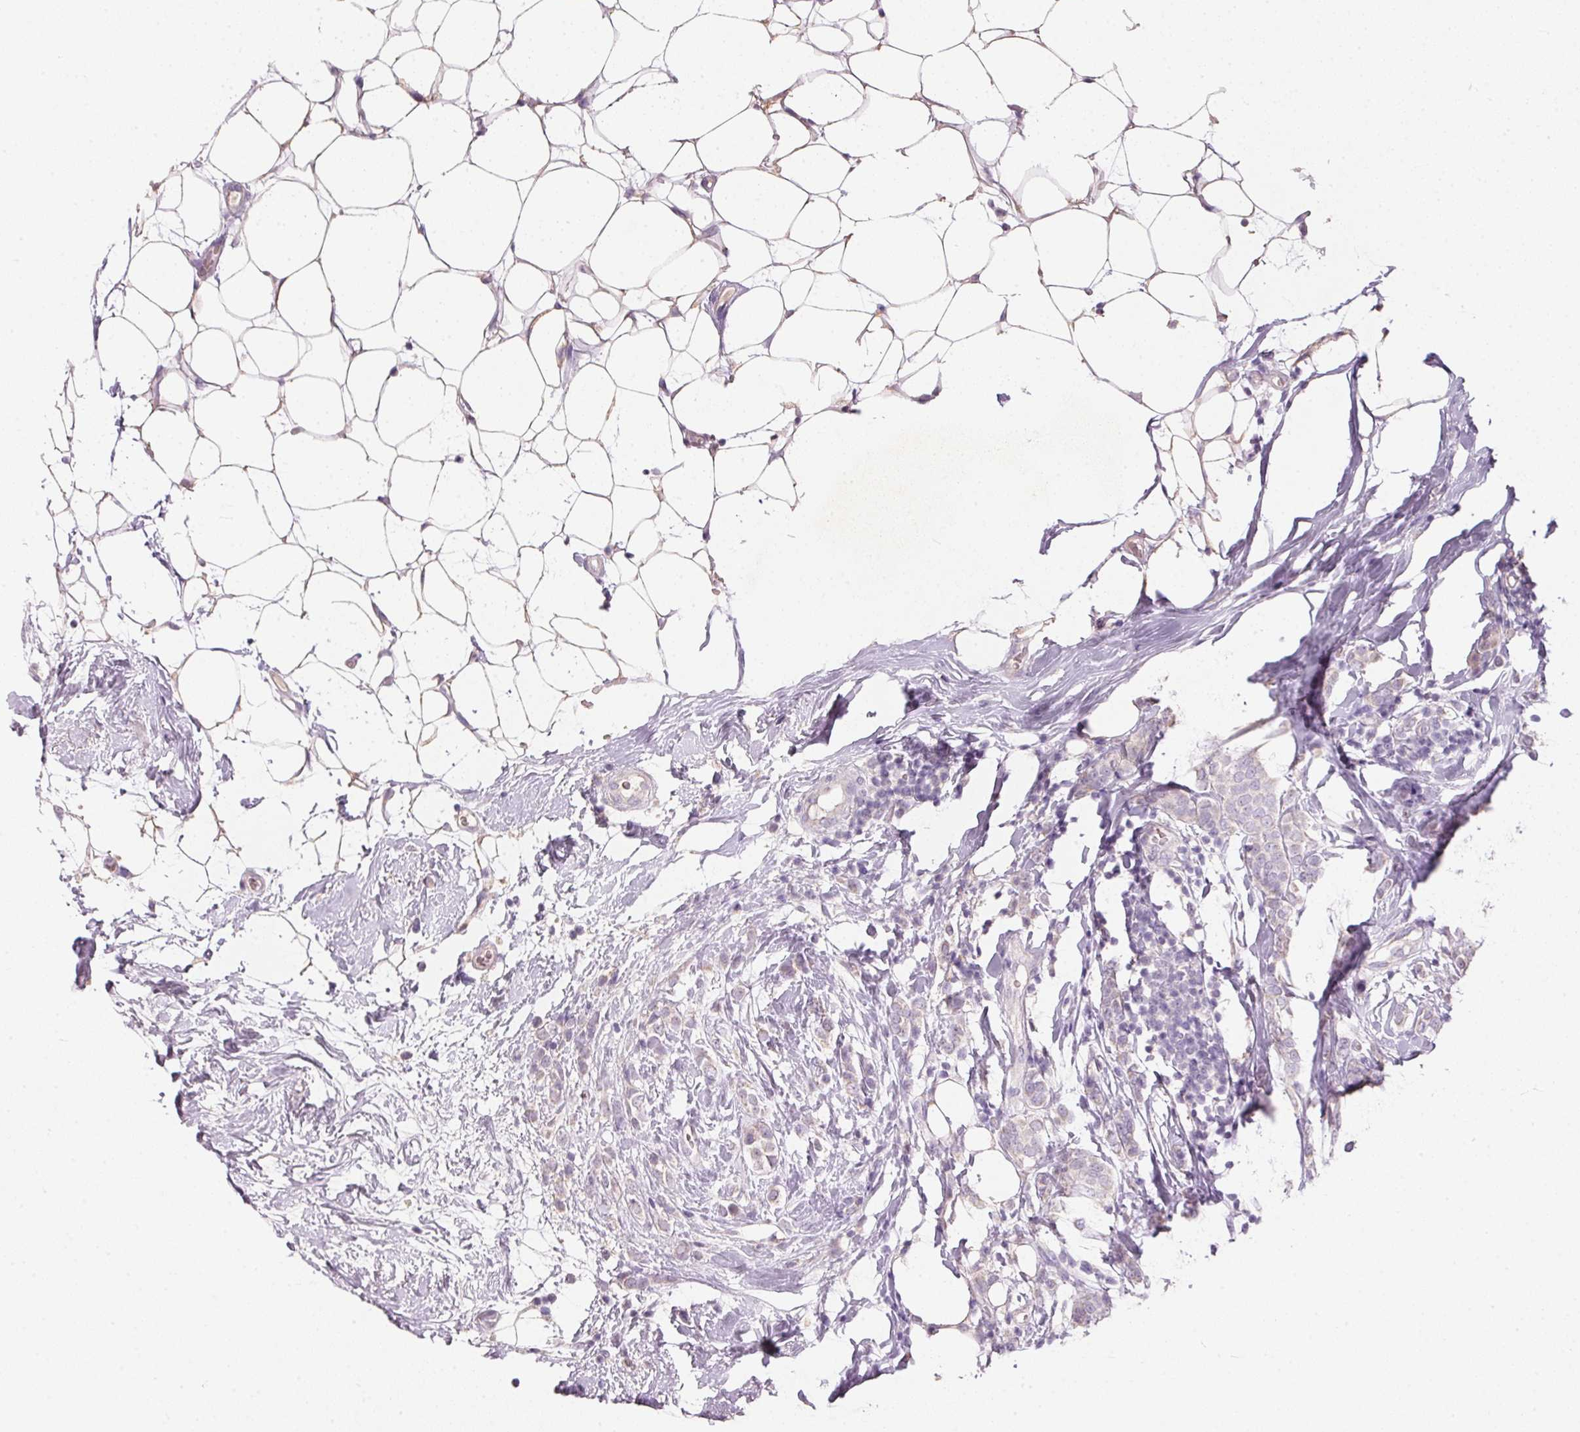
{"staining": {"intensity": "negative", "quantity": "none", "location": "none"}, "tissue": "breast cancer", "cell_type": "Tumor cells", "image_type": "cancer", "snomed": [{"axis": "morphology", "description": "Lobular carcinoma"}, {"axis": "topography", "description": "Breast"}], "caption": "This is a histopathology image of IHC staining of lobular carcinoma (breast), which shows no positivity in tumor cells.", "gene": "HSD17B1", "patient": {"sex": "female", "age": 49}}